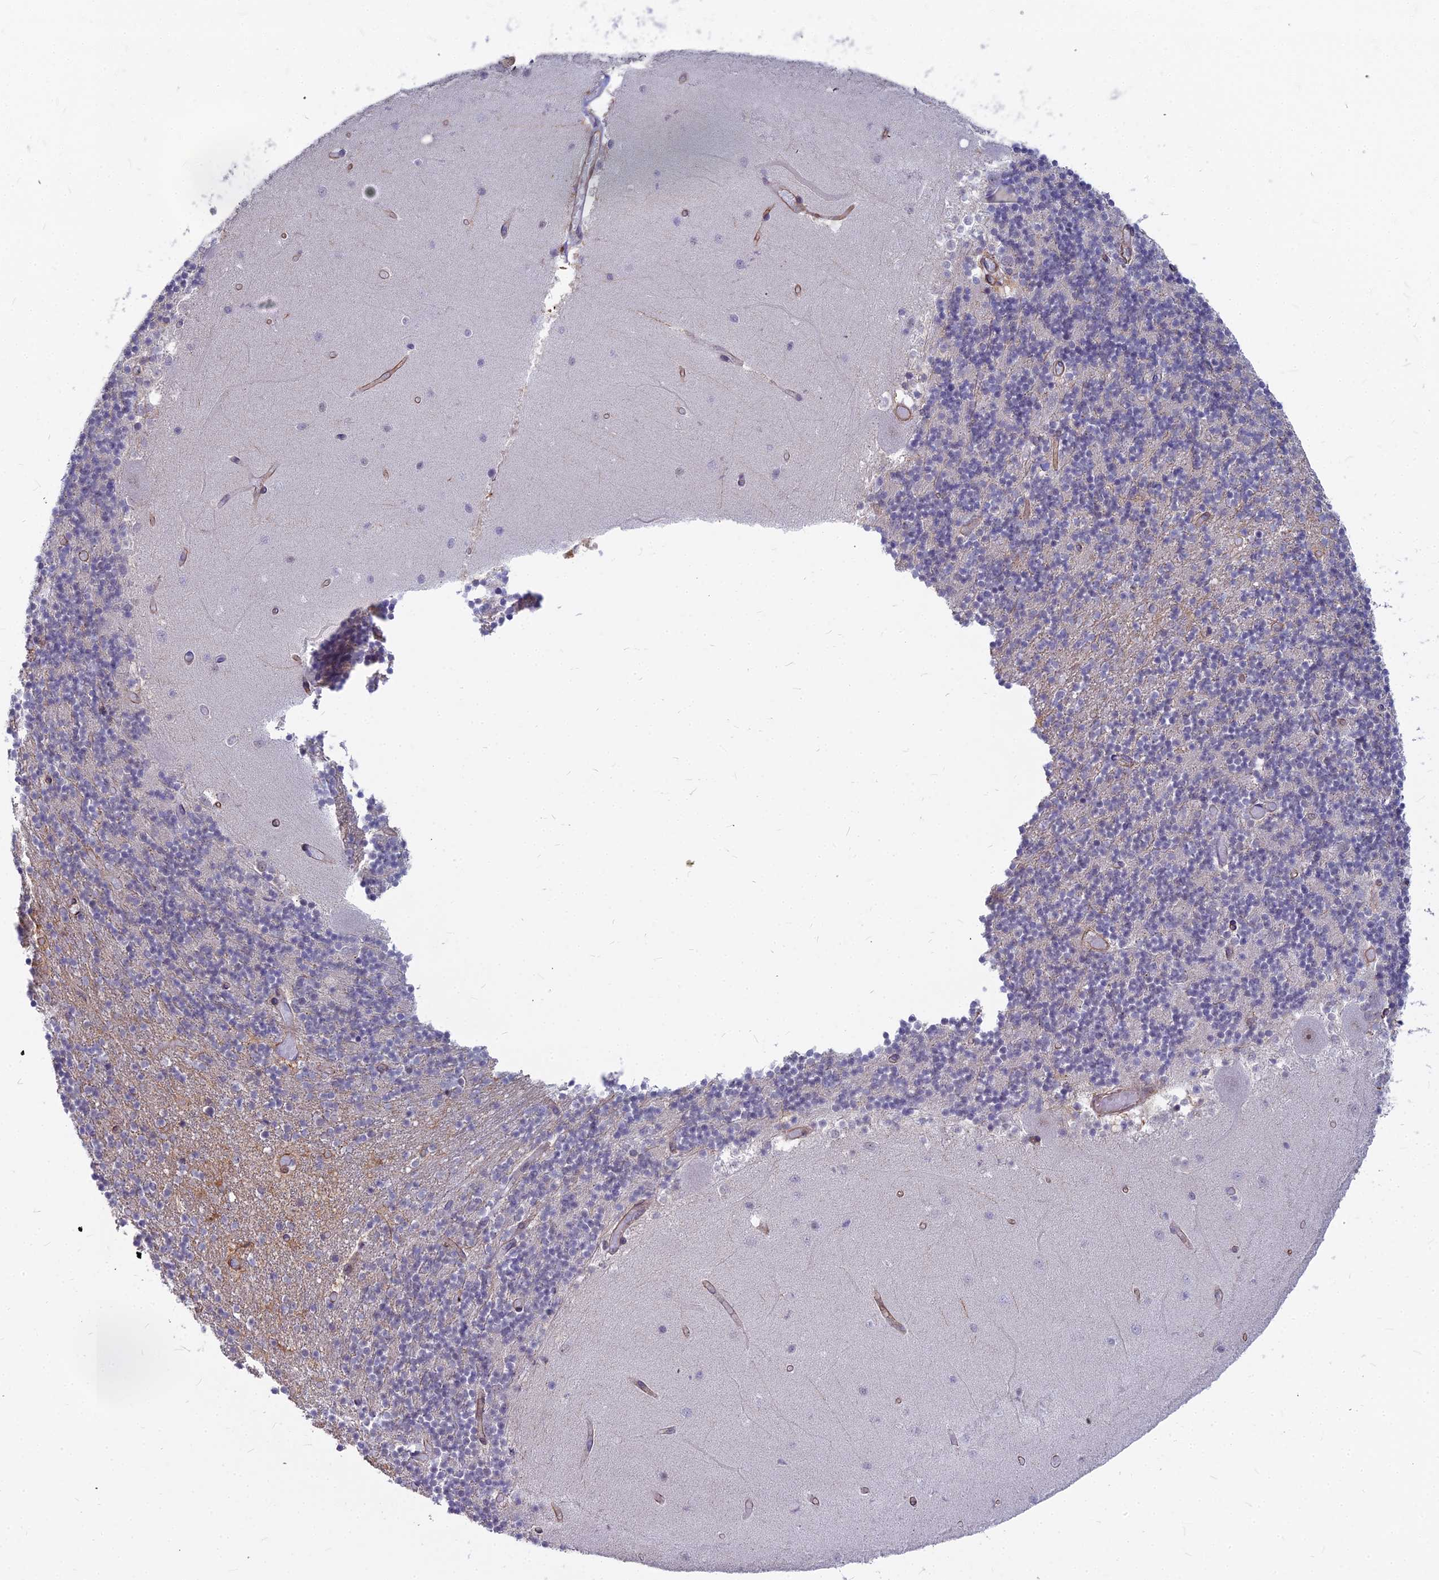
{"staining": {"intensity": "negative", "quantity": "none", "location": "none"}, "tissue": "cerebellum", "cell_type": "Cells in granular layer", "image_type": "normal", "snomed": [{"axis": "morphology", "description": "Normal tissue, NOS"}, {"axis": "topography", "description": "Cerebellum"}], "caption": "Benign cerebellum was stained to show a protein in brown. There is no significant positivity in cells in granular layer. (DAB (3,3'-diaminobenzidine) immunohistochemistry with hematoxylin counter stain).", "gene": "YJU2", "patient": {"sex": "female", "age": 28}}